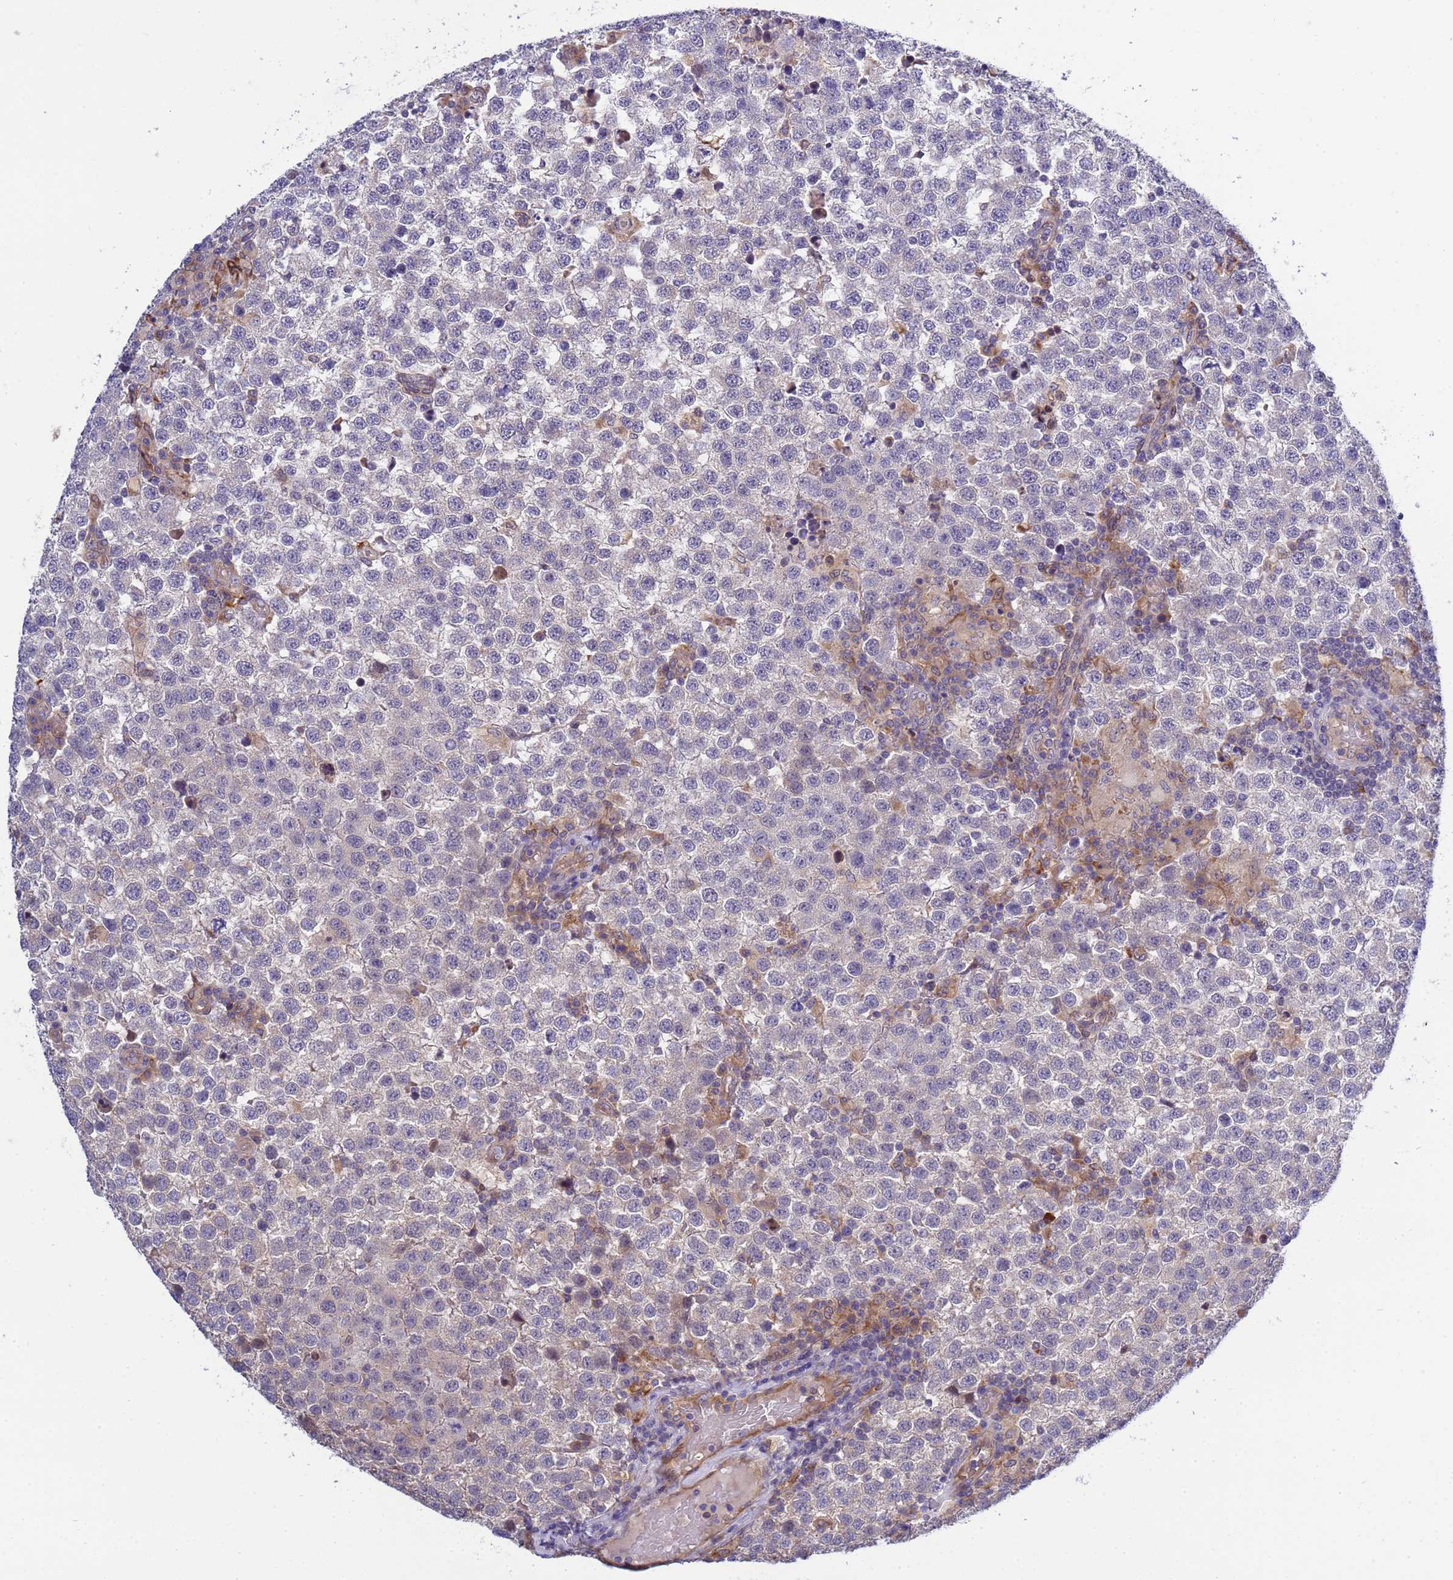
{"staining": {"intensity": "negative", "quantity": "none", "location": "none"}, "tissue": "testis cancer", "cell_type": "Tumor cells", "image_type": "cancer", "snomed": [{"axis": "morphology", "description": "Seminoma, NOS"}, {"axis": "topography", "description": "Testis"}], "caption": "Seminoma (testis) stained for a protein using immunohistochemistry displays no positivity tumor cells.", "gene": "RAPGEF4", "patient": {"sex": "male", "age": 34}}